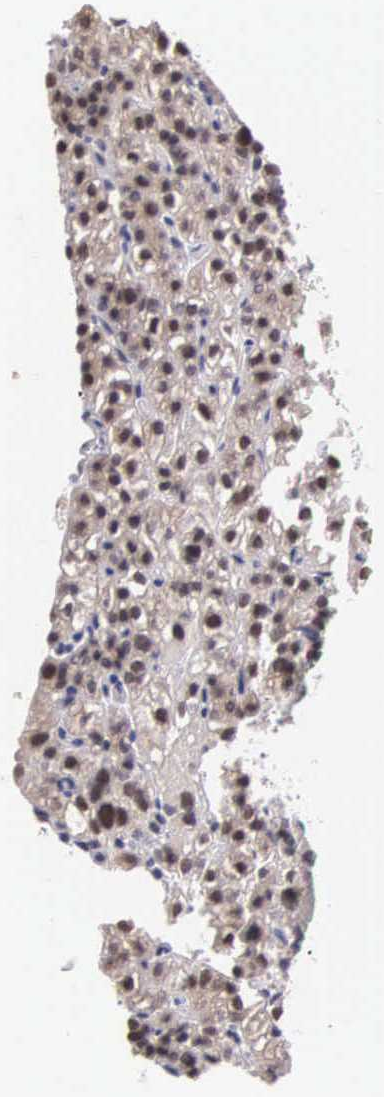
{"staining": {"intensity": "moderate", "quantity": ">75%", "location": "nuclear"}, "tissue": "parathyroid gland", "cell_type": "Glandular cells", "image_type": "normal", "snomed": [{"axis": "morphology", "description": "Normal tissue, NOS"}, {"axis": "topography", "description": "Parathyroid gland"}], "caption": "Approximately >75% of glandular cells in normal human parathyroid gland exhibit moderate nuclear protein expression as visualized by brown immunohistochemical staining.", "gene": "HMGXB4", "patient": {"sex": "male", "age": 71}}